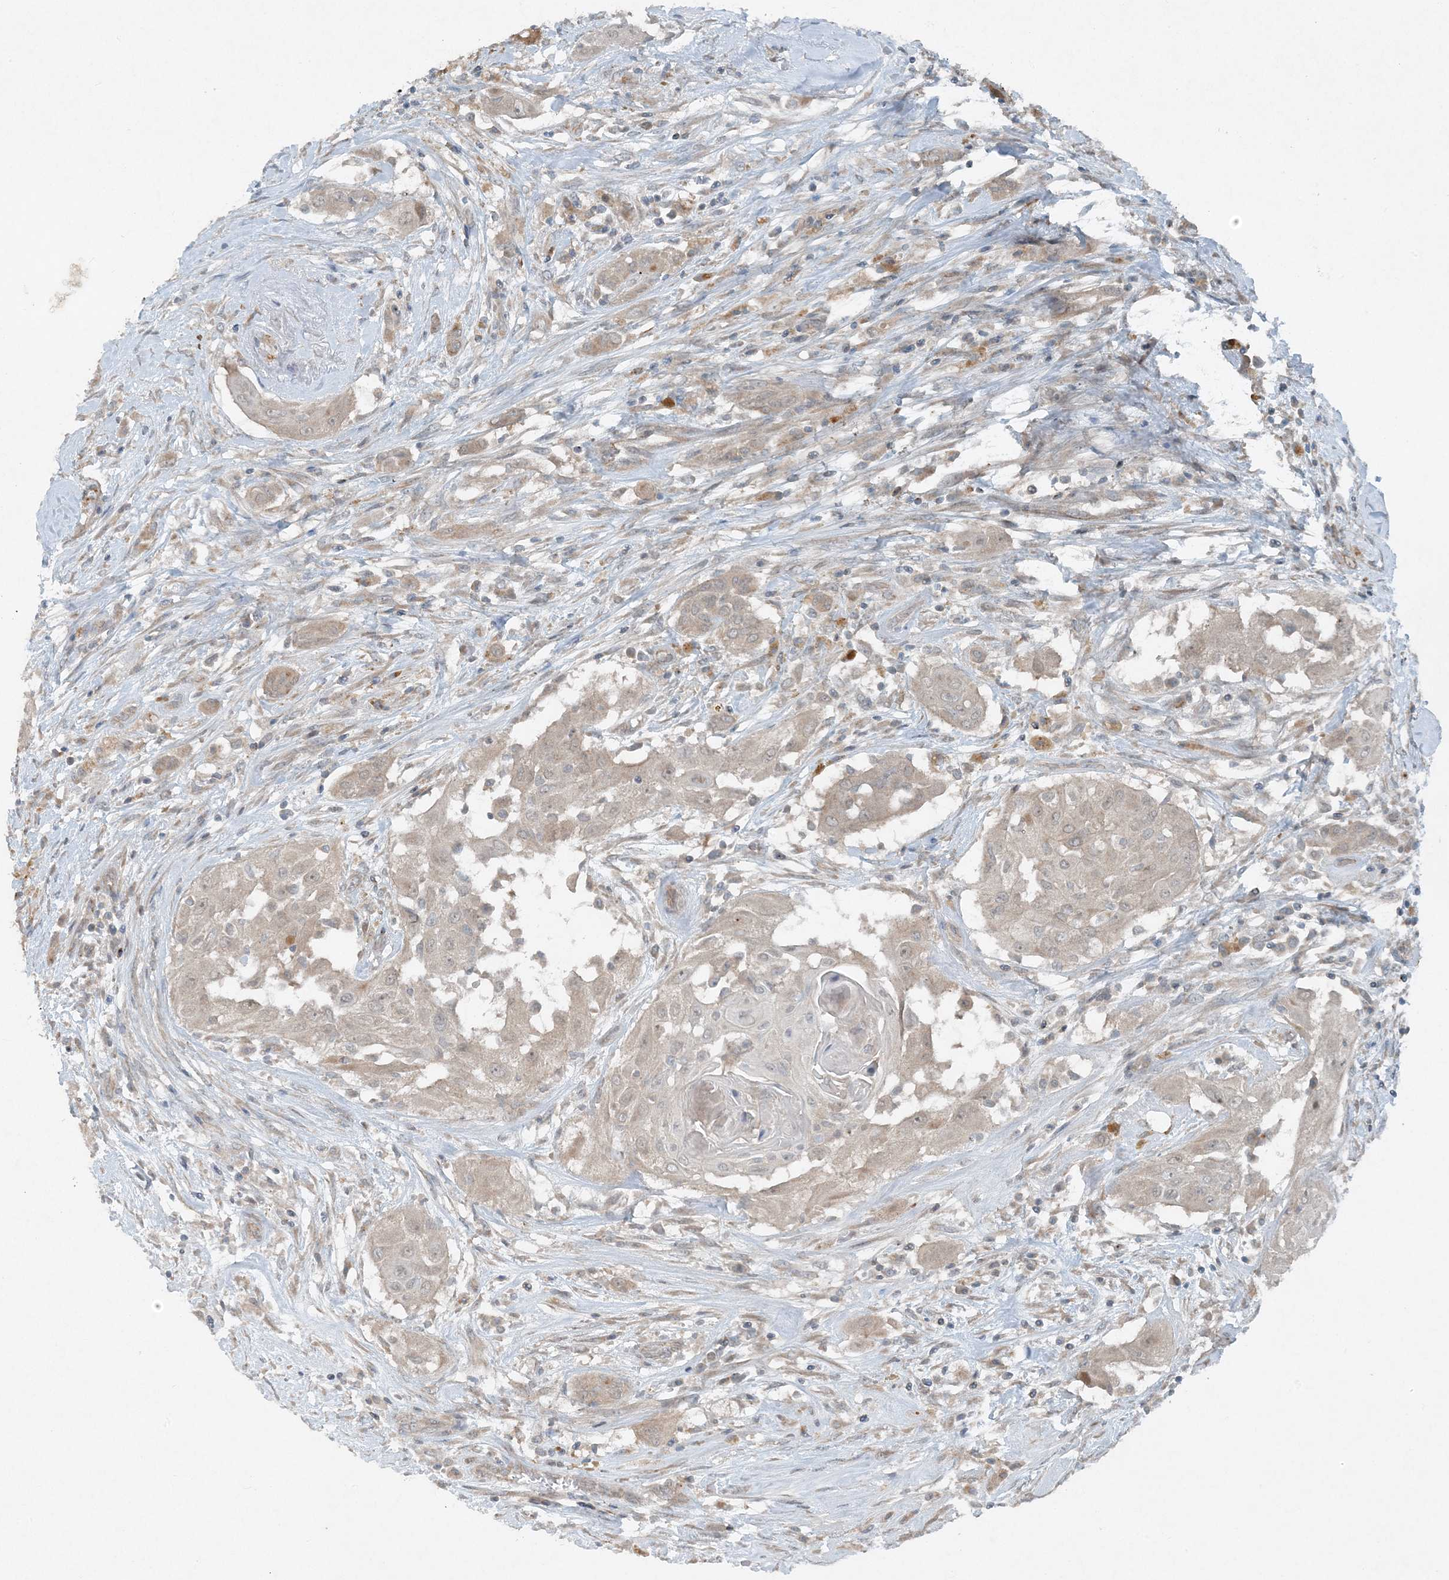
{"staining": {"intensity": "weak", "quantity": ">75%", "location": "cytoplasmic/membranous"}, "tissue": "thyroid cancer", "cell_type": "Tumor cells", "image_type": "cancer", "snomed": [{"axis": "morphology", "description": "Papillary adenocarcinoma, NOS"}, {"axis": "topography", "description": "Thyroid gland"}], "caption": "The photomicrograph exhibits a brown stain indicating the presence of a protein in the cytoplasmic/membranous of tumor cells in thyroid cancer.", "gene": "MITD1", "patient": {"sex": "female", "age": 59}}